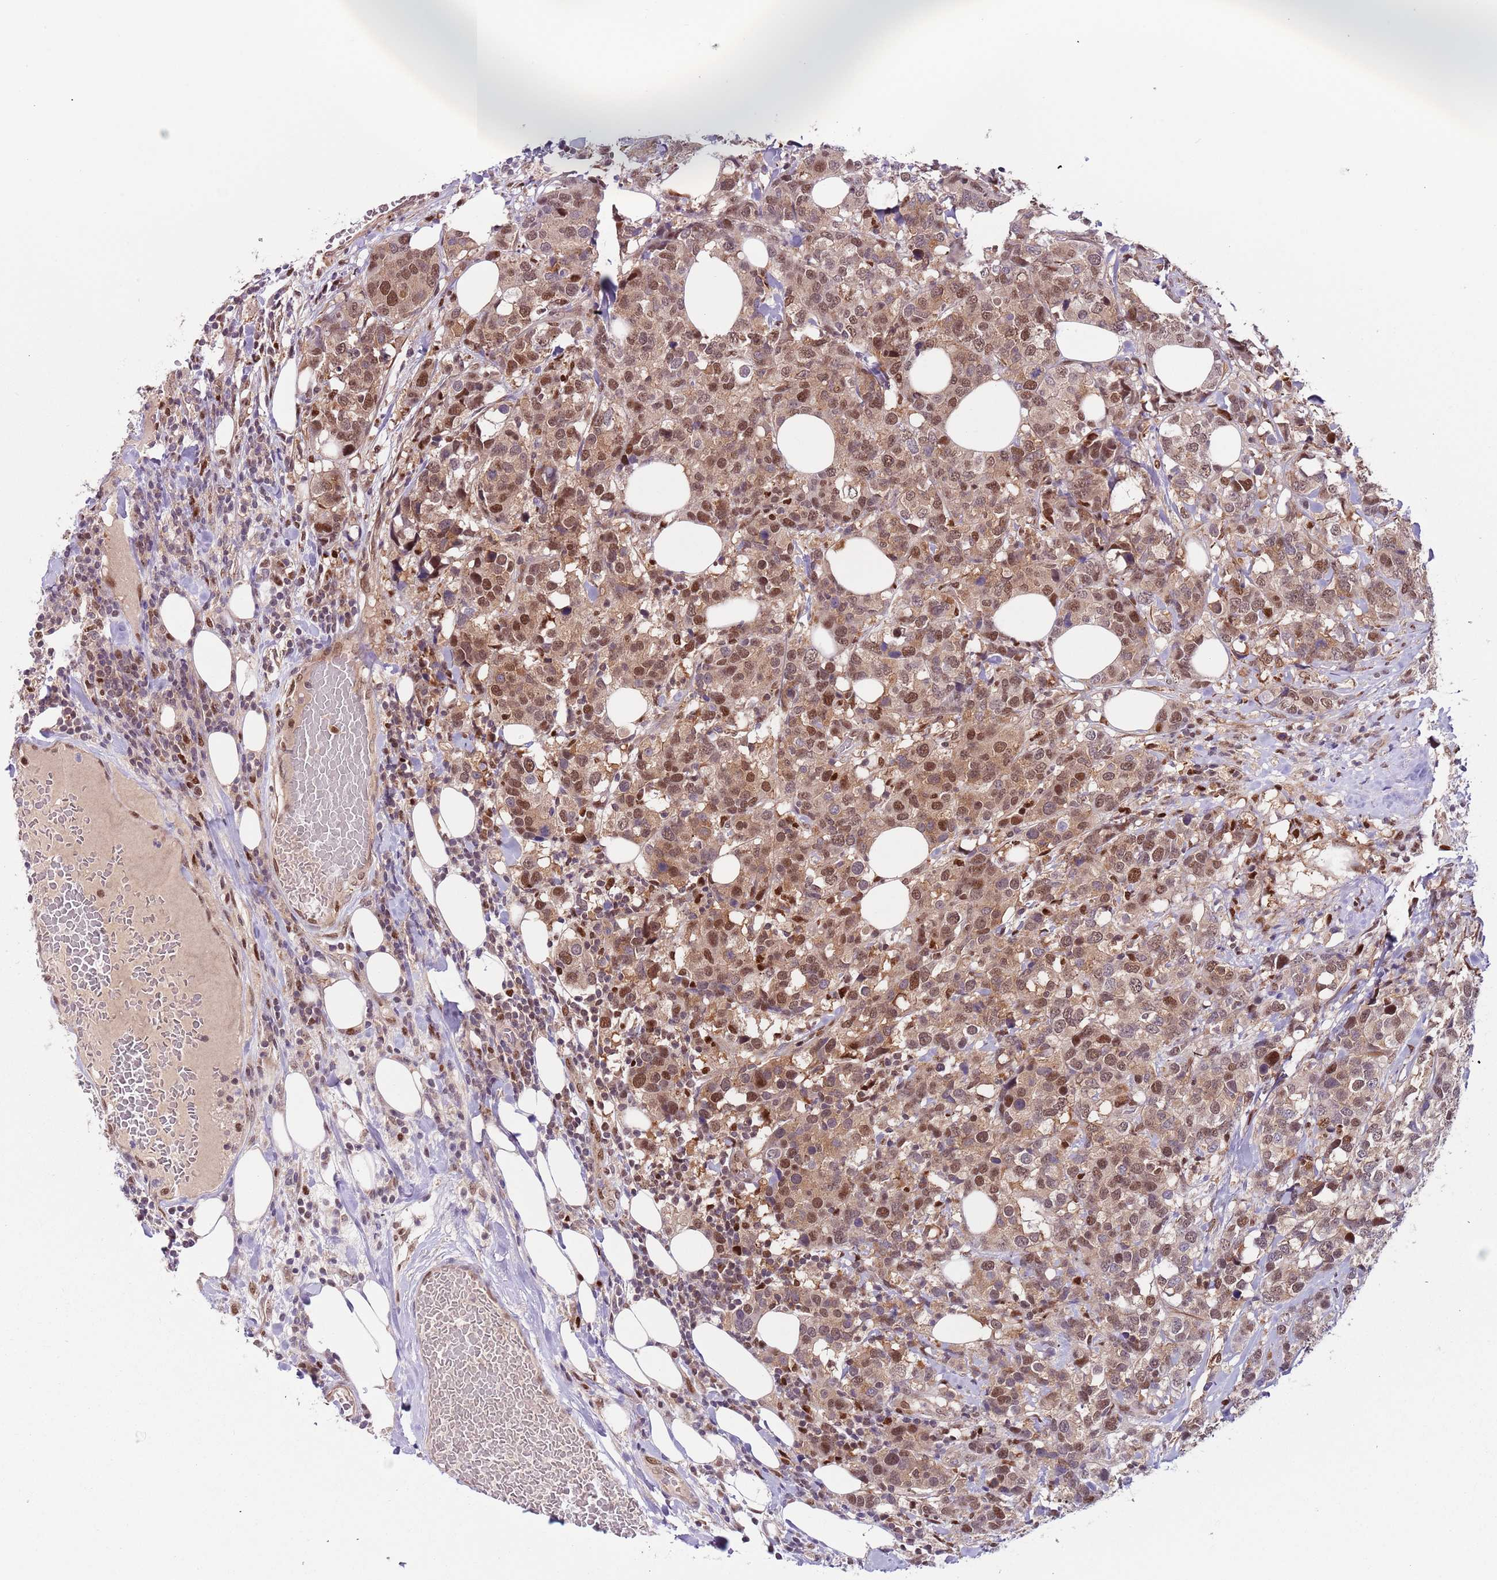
{"staining": {"intensity": "moderate", "quantity": ">75%", "location": "cytoplasmic/membranous,nuclear"}, "tissue": "breast cancer", "cell_type": "Tumor cells", "image_type": "cancer", "snomed": [{"axis": "morphology", "description": "Lobular carcinoma"}, {"axis": "topography", "description": "Breast"}], "caption": "The micrograph demonstrates immunohistochemical staining of breast lobular carcinoma. There is moderate cytoplasmic/membranous and nuclear expression is seen in about >75% of tumor cells.", "gene": "RMND5B", "patient": {"sex": "female", "age": 59}}